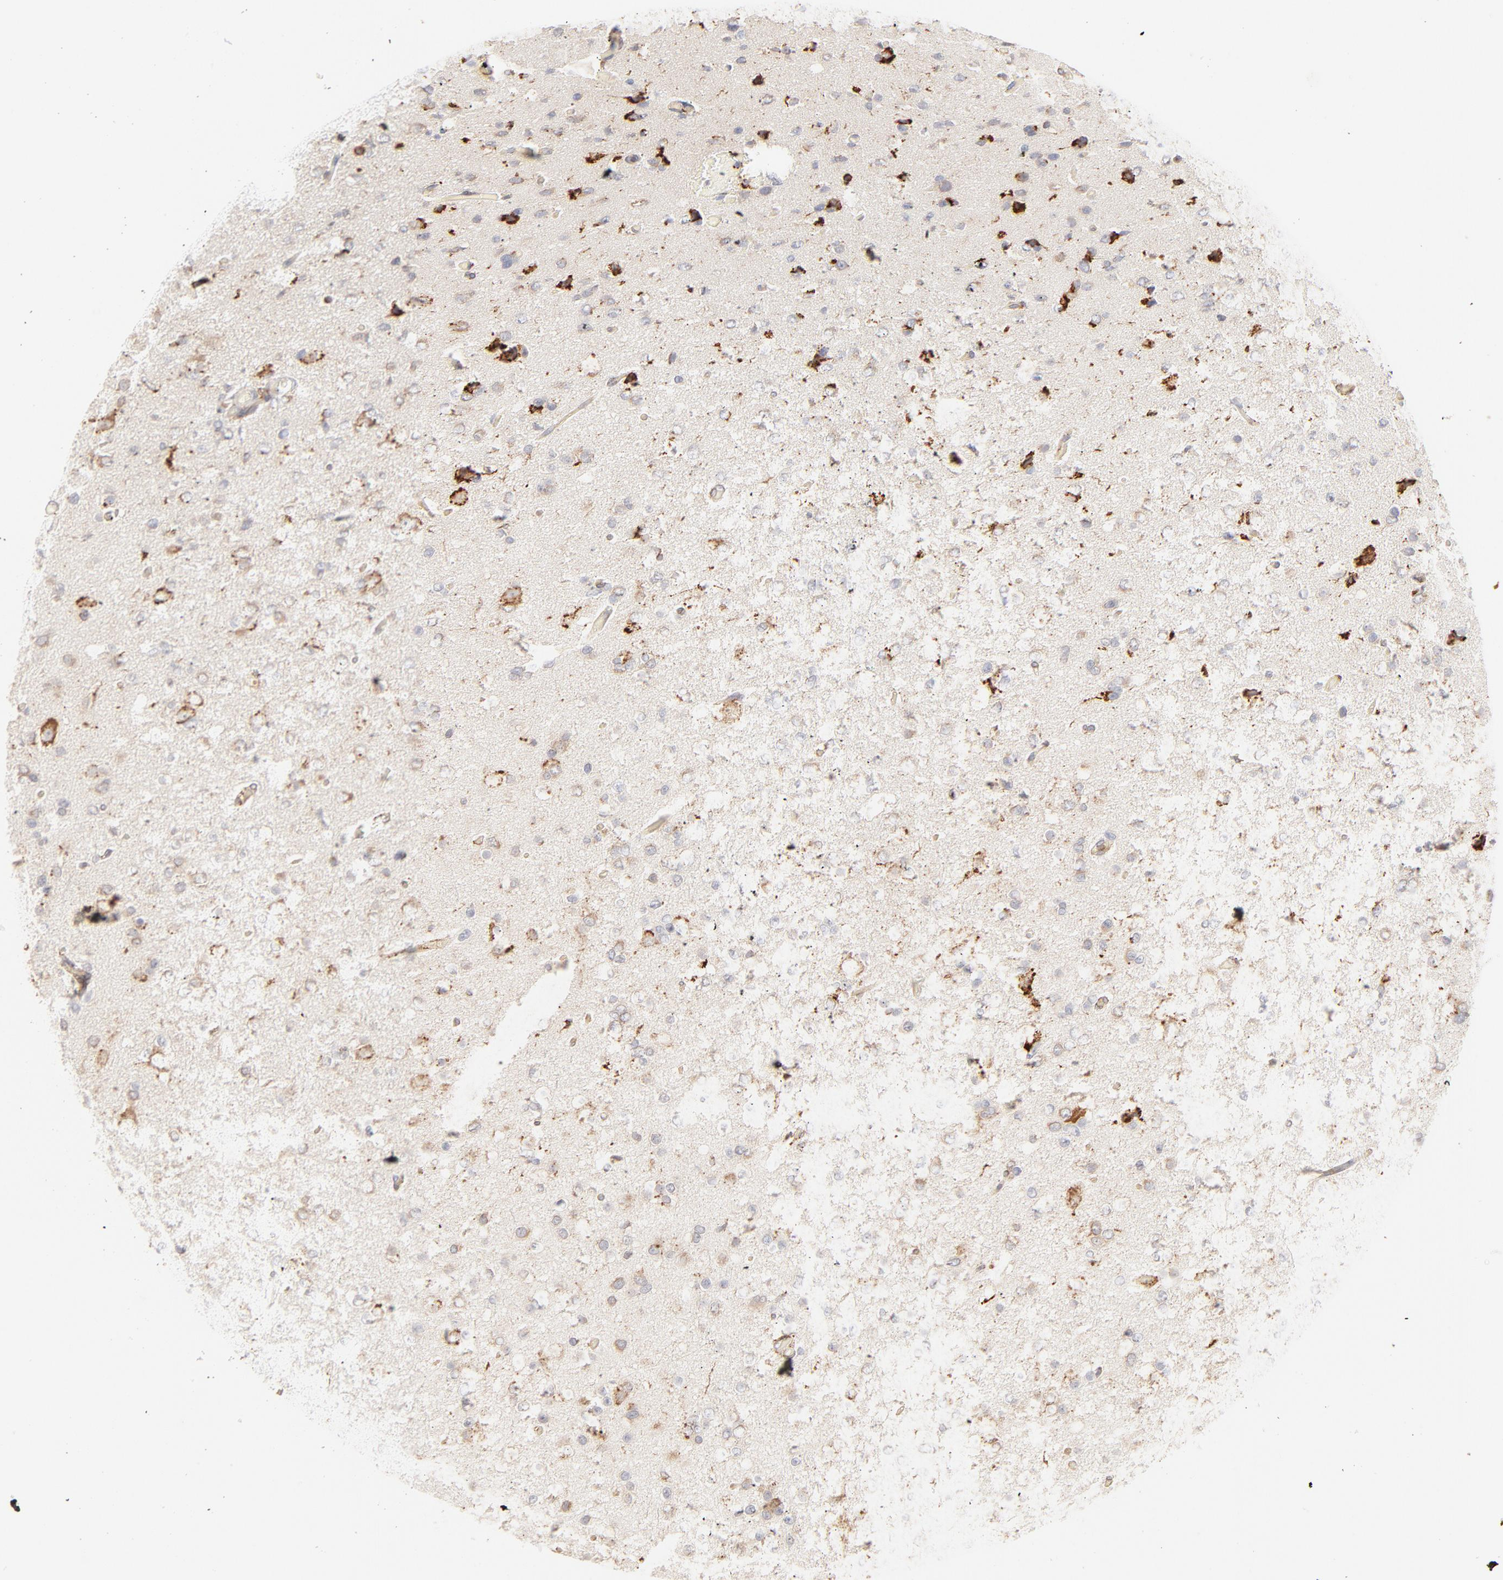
{"staining": {"intensity": "strong", "quantity": "25%-75%", "location": "cytoplasmic/membranous"}, "tissue": "glioma", "cell_type": "Tumor cells", "image_type": "cancer", "snomed": [{"axis": "morphology", "description": "Glioma, malignant, Low grade"}, {"axis": "topography", "description": "Brain"}], "caption": "Immunohistochemical staining of human malignant low-grade glioma displays high levels of strong cytoplasmic/membranous protein expression in approximately 25%-75% of tumor cells.", "gene": "PARP12", "patient": {"sex": "male", "age": 42}}